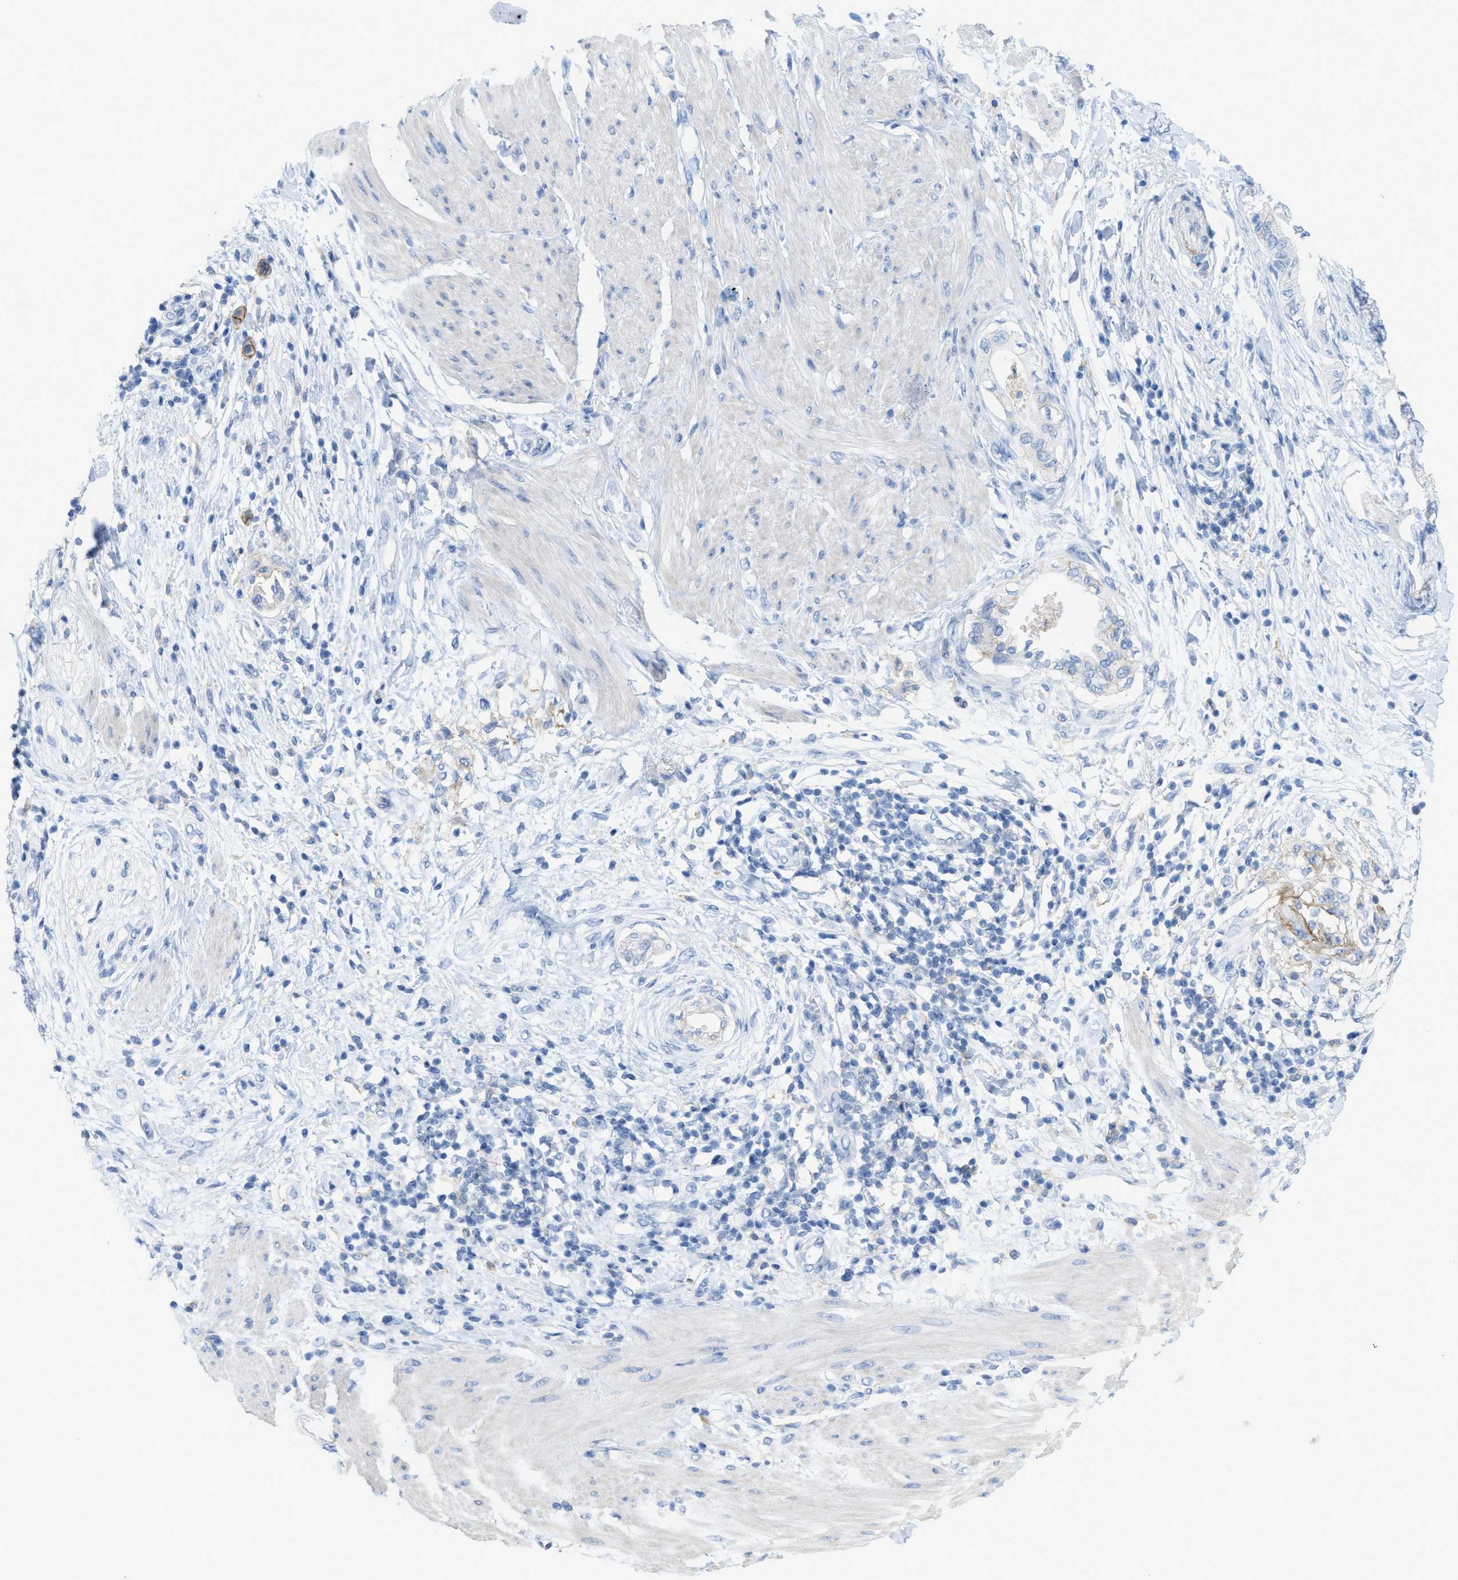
{"staining": {"intensity": "negative", "quantity": "none", "location": "none"}, "tissue": "pancreatic cancer", "cell_type": "Tumor cells", "image_type": "cancer", "snomed": [{"axis": "morphology", "description": "Normal tissue, NOS"}, {"axis": "morphology", "description": "Adenocarcinoma, NOS"}, {"axis": "topography", "description": "Pancreas"}, {"axis": "topography", "description": "Duodenum"}], "caption": "DAB immunohistochemical staining of pancreatic cancer reveals no significant positivity in tumor cells.", "gene": "SLC3A2", "patient": {"sex": "female", "age": 60}}